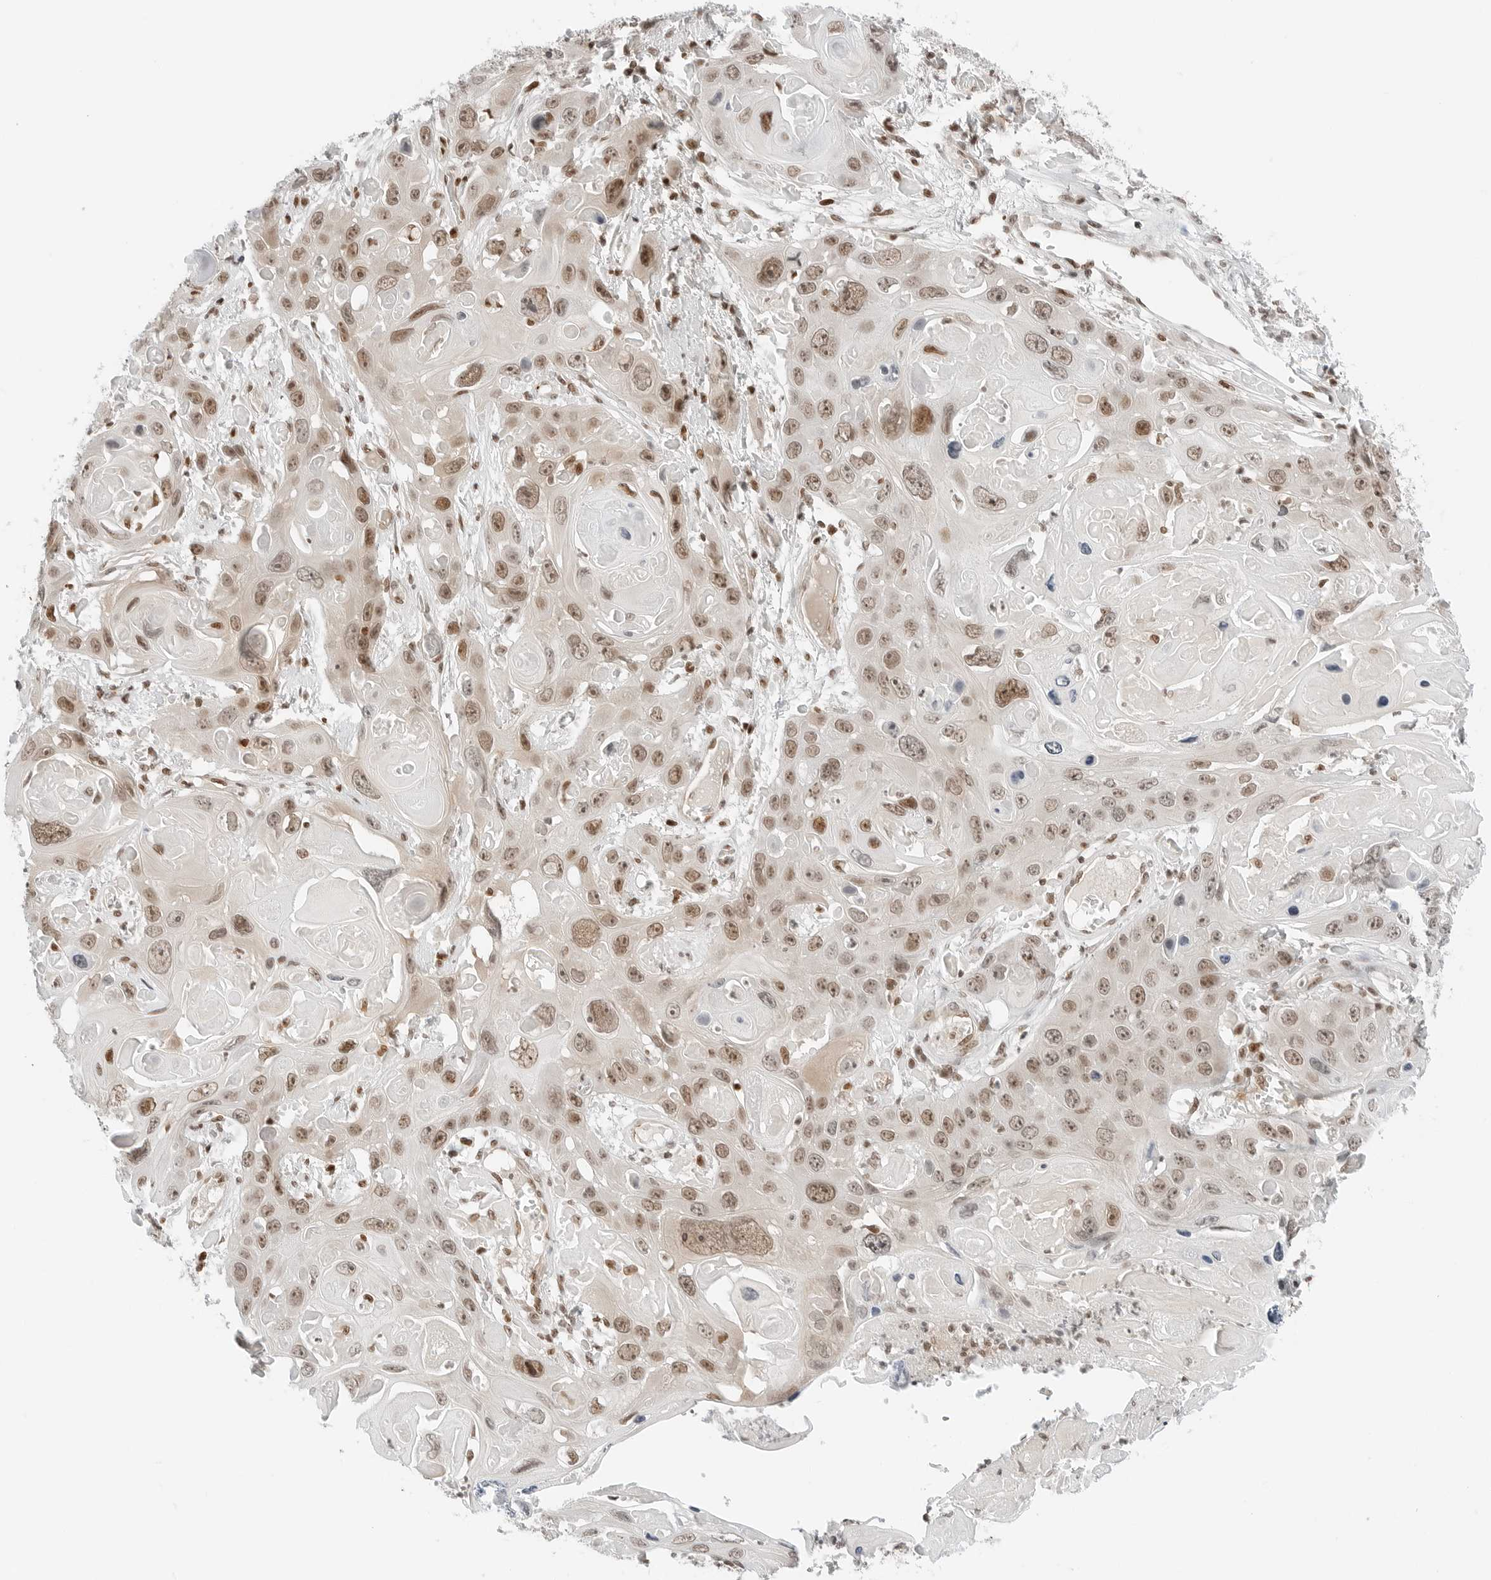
{"staining": {"intensity": "moderate", "quantity": ">75%", "location": "nuclear"}, "tissue": "skin cancer", "cell_type": "Tumor cells", "image_type": "cancer", "snomed": [{"axis": "morphology", "description": "Squamous cell carcinoma, NOS"}, {"axis": "topography", "description": "Skin"}], "caption": "An IHC micrograph of tumor tissue is shown. Protein staining in brown shows moderate nuclear positivity in skin cancer within tumor cells.", "gene": "CRTC2", "patient": {"sex": "male", "age": 55}}